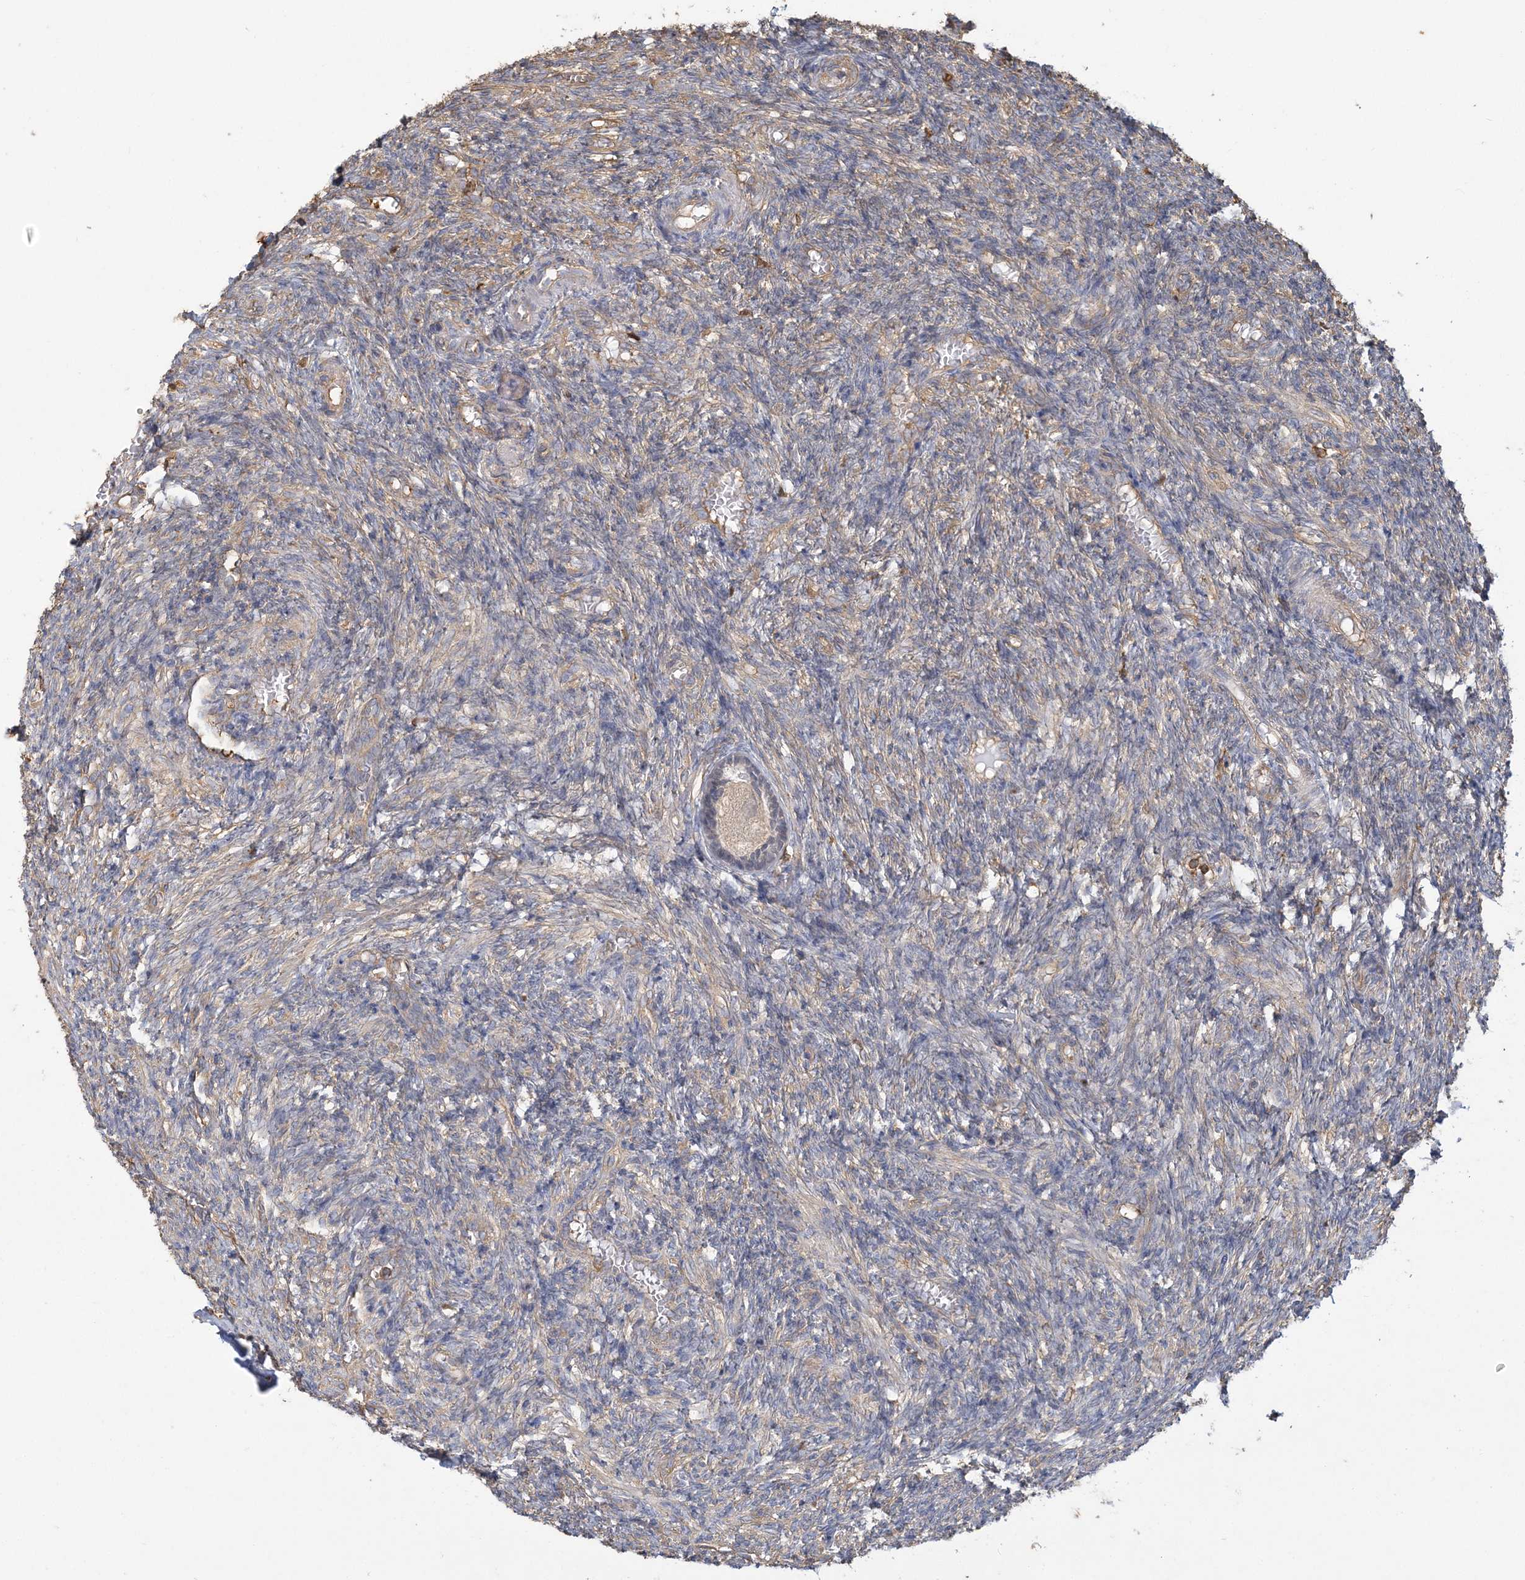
{"staining": {"intensity": "weak", "quantity": "<25%", "location": "cytoplasmic/membranous"}, "tissue": "ovary", "cell_type": "Follicle cells", "image_type": "normal", "snomed": [{"axis": "morphology", "description": "Normal tissue, NOS"}, {"axis": "topography", "description": "Ovary"}], "caption": "High power microscopy photomicrograph of an IHC micrograph of benign ovary, revealing no significant positivity in follicle cells.", "gene": "ANKS1A", "patient": {"sex": "female", "age": 27}}